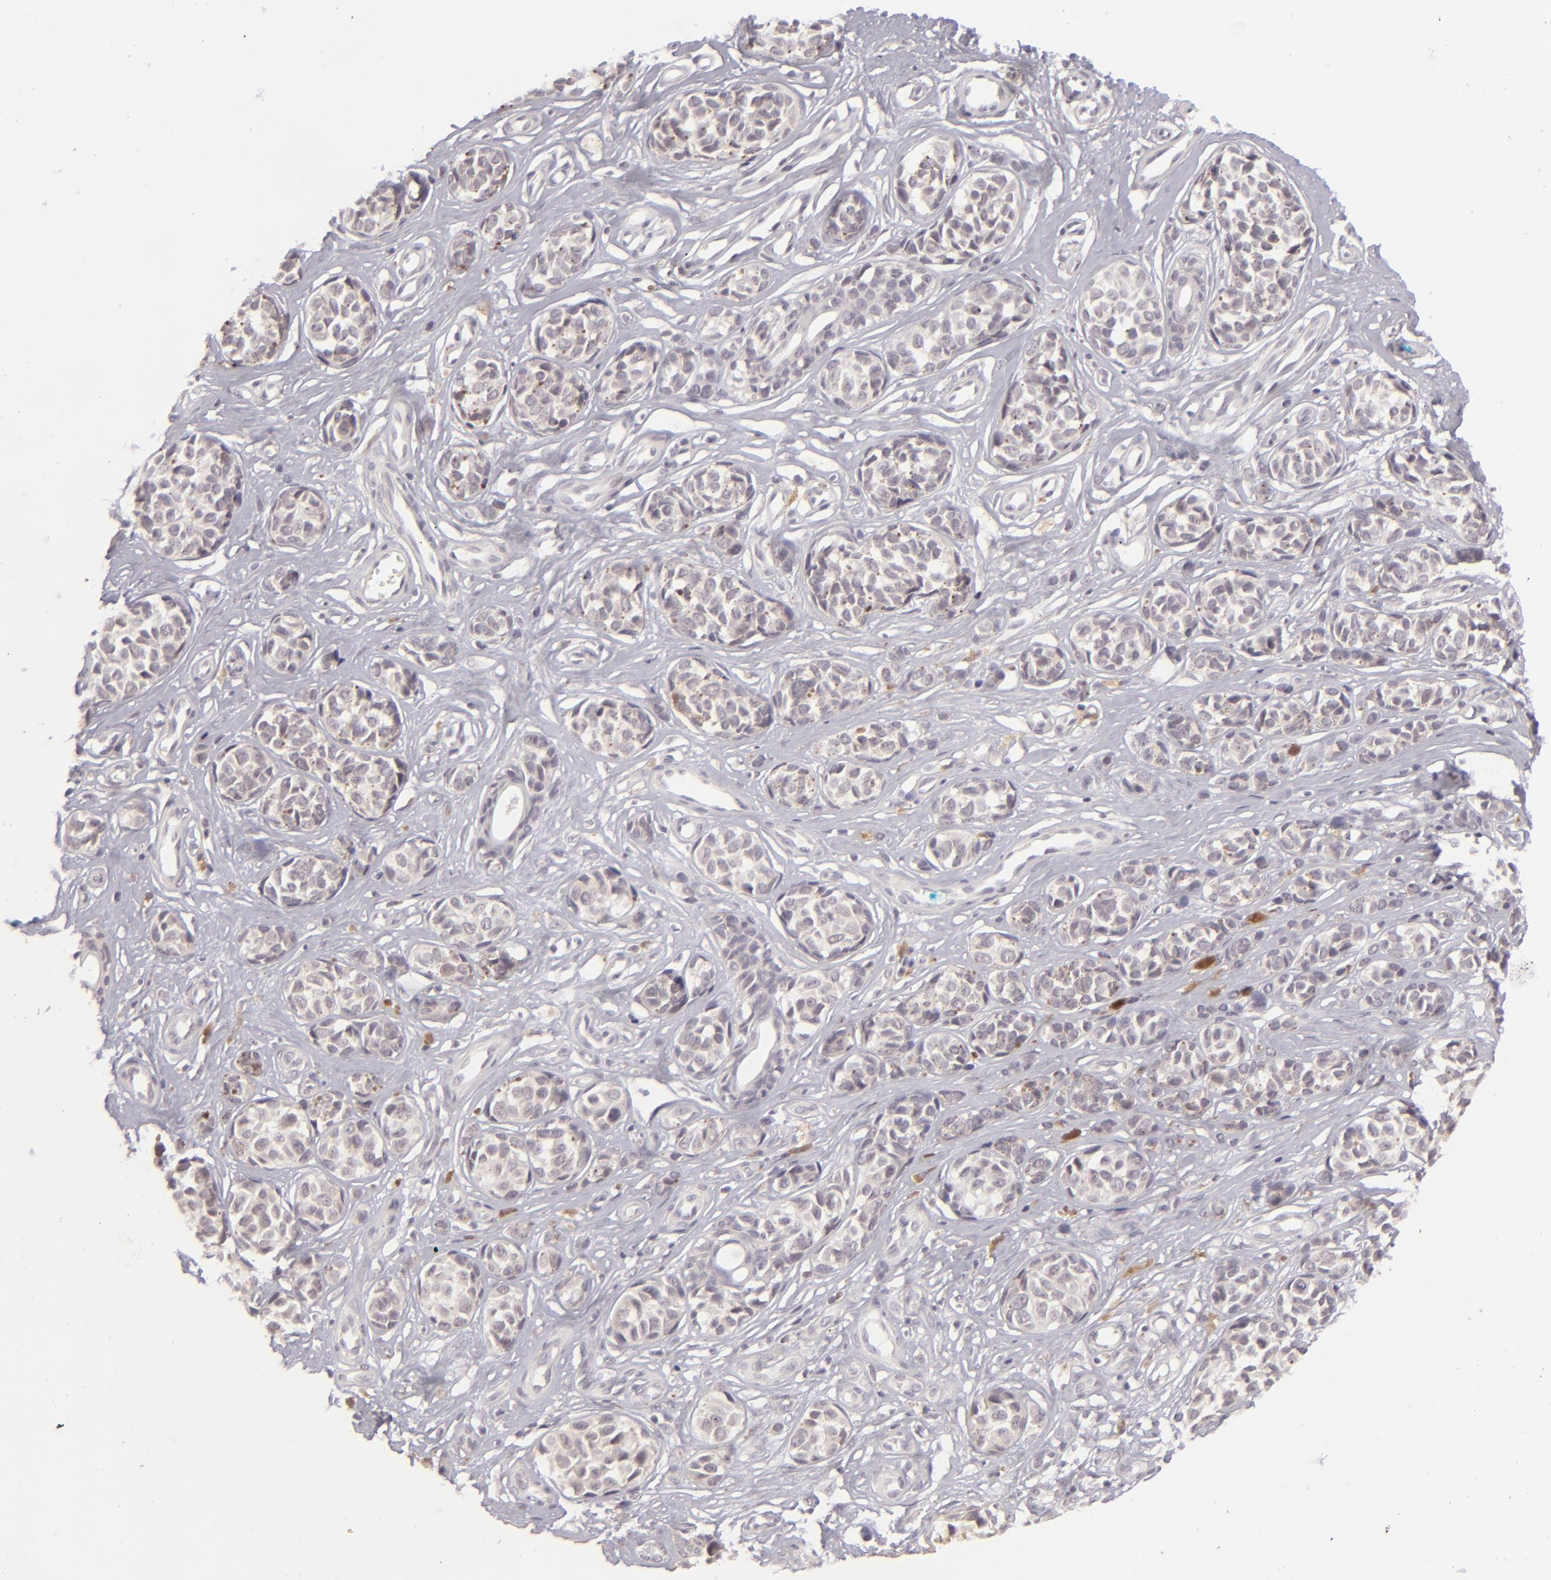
{"staining": {"intensity": "negative", "quantity": "none", "location": "none"}, "tissue": "melanoma", "cell_type": "Tumor cells", "image_type": "cancer", "snomed": [{"axis": "morphology", "description": "Malignant melanoma, NOS"}, {"axis": "topography", "description": "Skin"}], "caption": "An immunohistochemistry (IHC) histopathology image of melanoma is shown. There is no staining in tumor cells of melanoma.", "gene": "DLG3", "patient": {"sex": "male", "age": 79}}